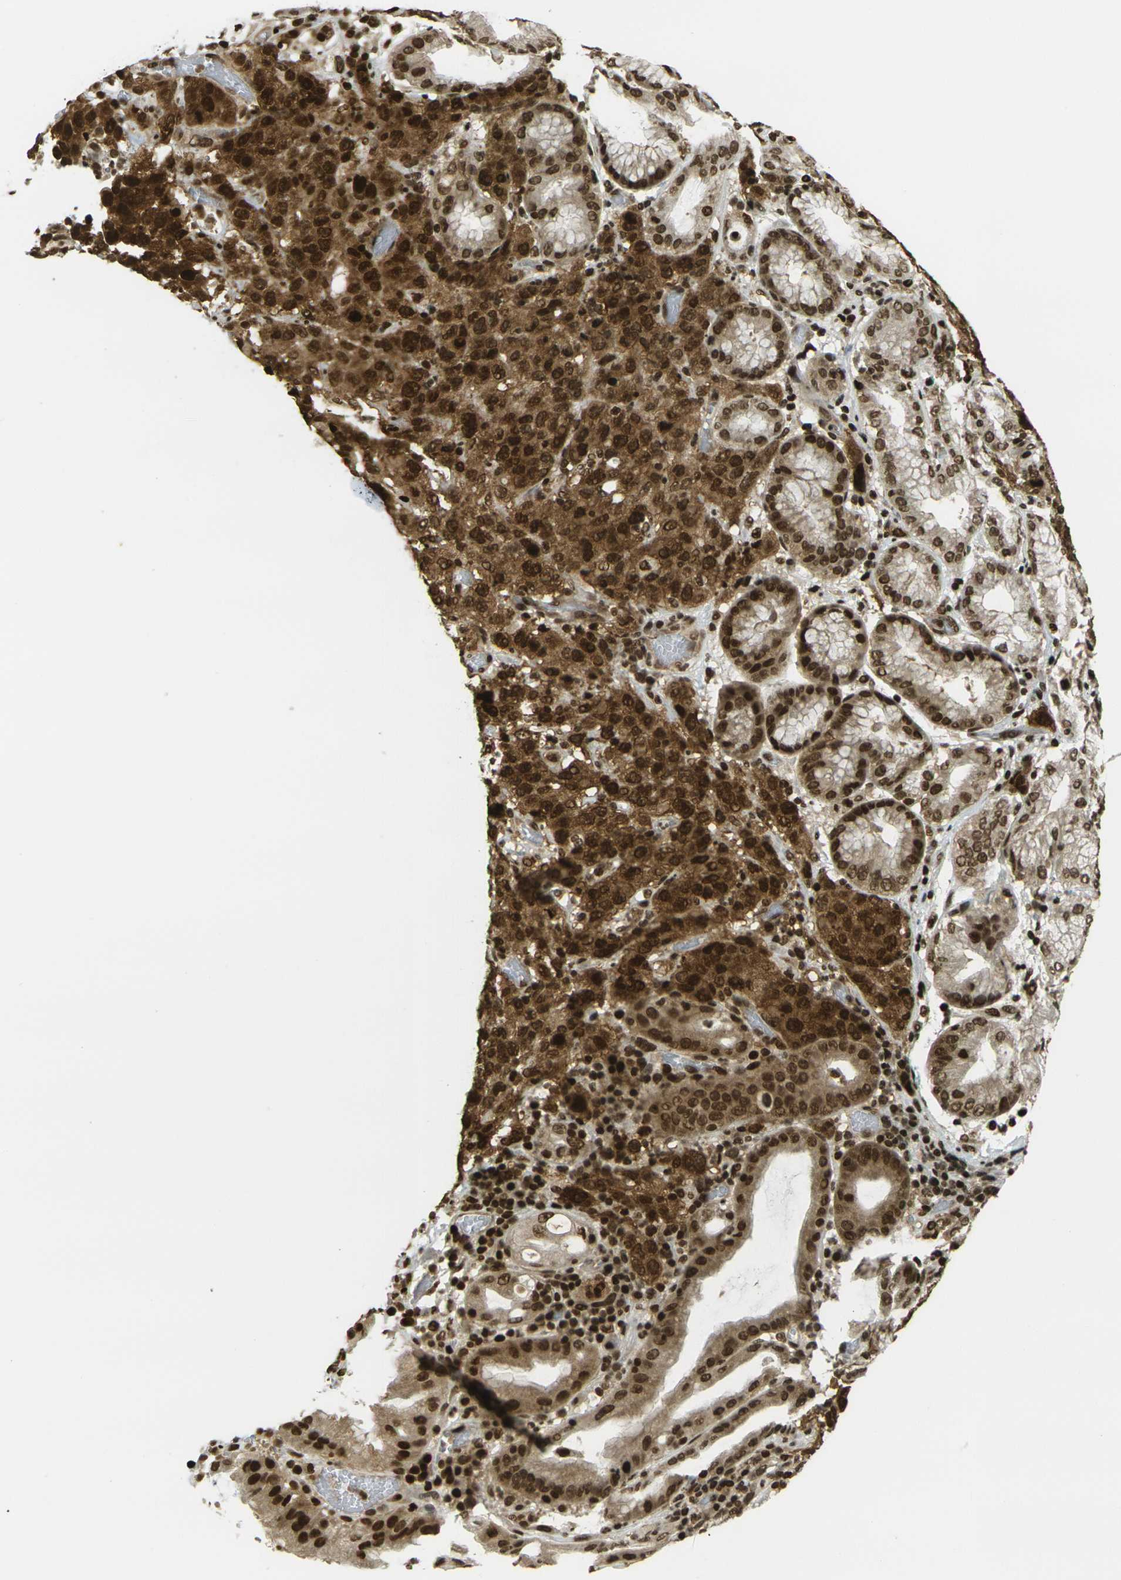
{"staining": {"intensity": "strong", "quantity": ">75%", "location": "cytoplasmic/membranous,nuclear"}, "tissue": "stomach cancer", "cell_type": "Tumor cells", "image_type": "cancer", "snomed": [{"axis": "morphology", "description": "Normal tissue, NOS"}, {"axis": "morphology", "description": "Adenocarcinoma, NOS"}, {"axis": "topography", "description": "Stomach"}], "caption": "Stomach cancer stained with DAB (3,3'-diaminobenzidine) immunohistochemistry (IHC) exhibits high levels of strong cytoplasmic/membranous and nuclear staining in approximately >75% of tumor cells. (IHC, brightfield microscopy, high magnification).", "gene": "RUVBL2", "patient": {"sex": "male", "age": 48}}